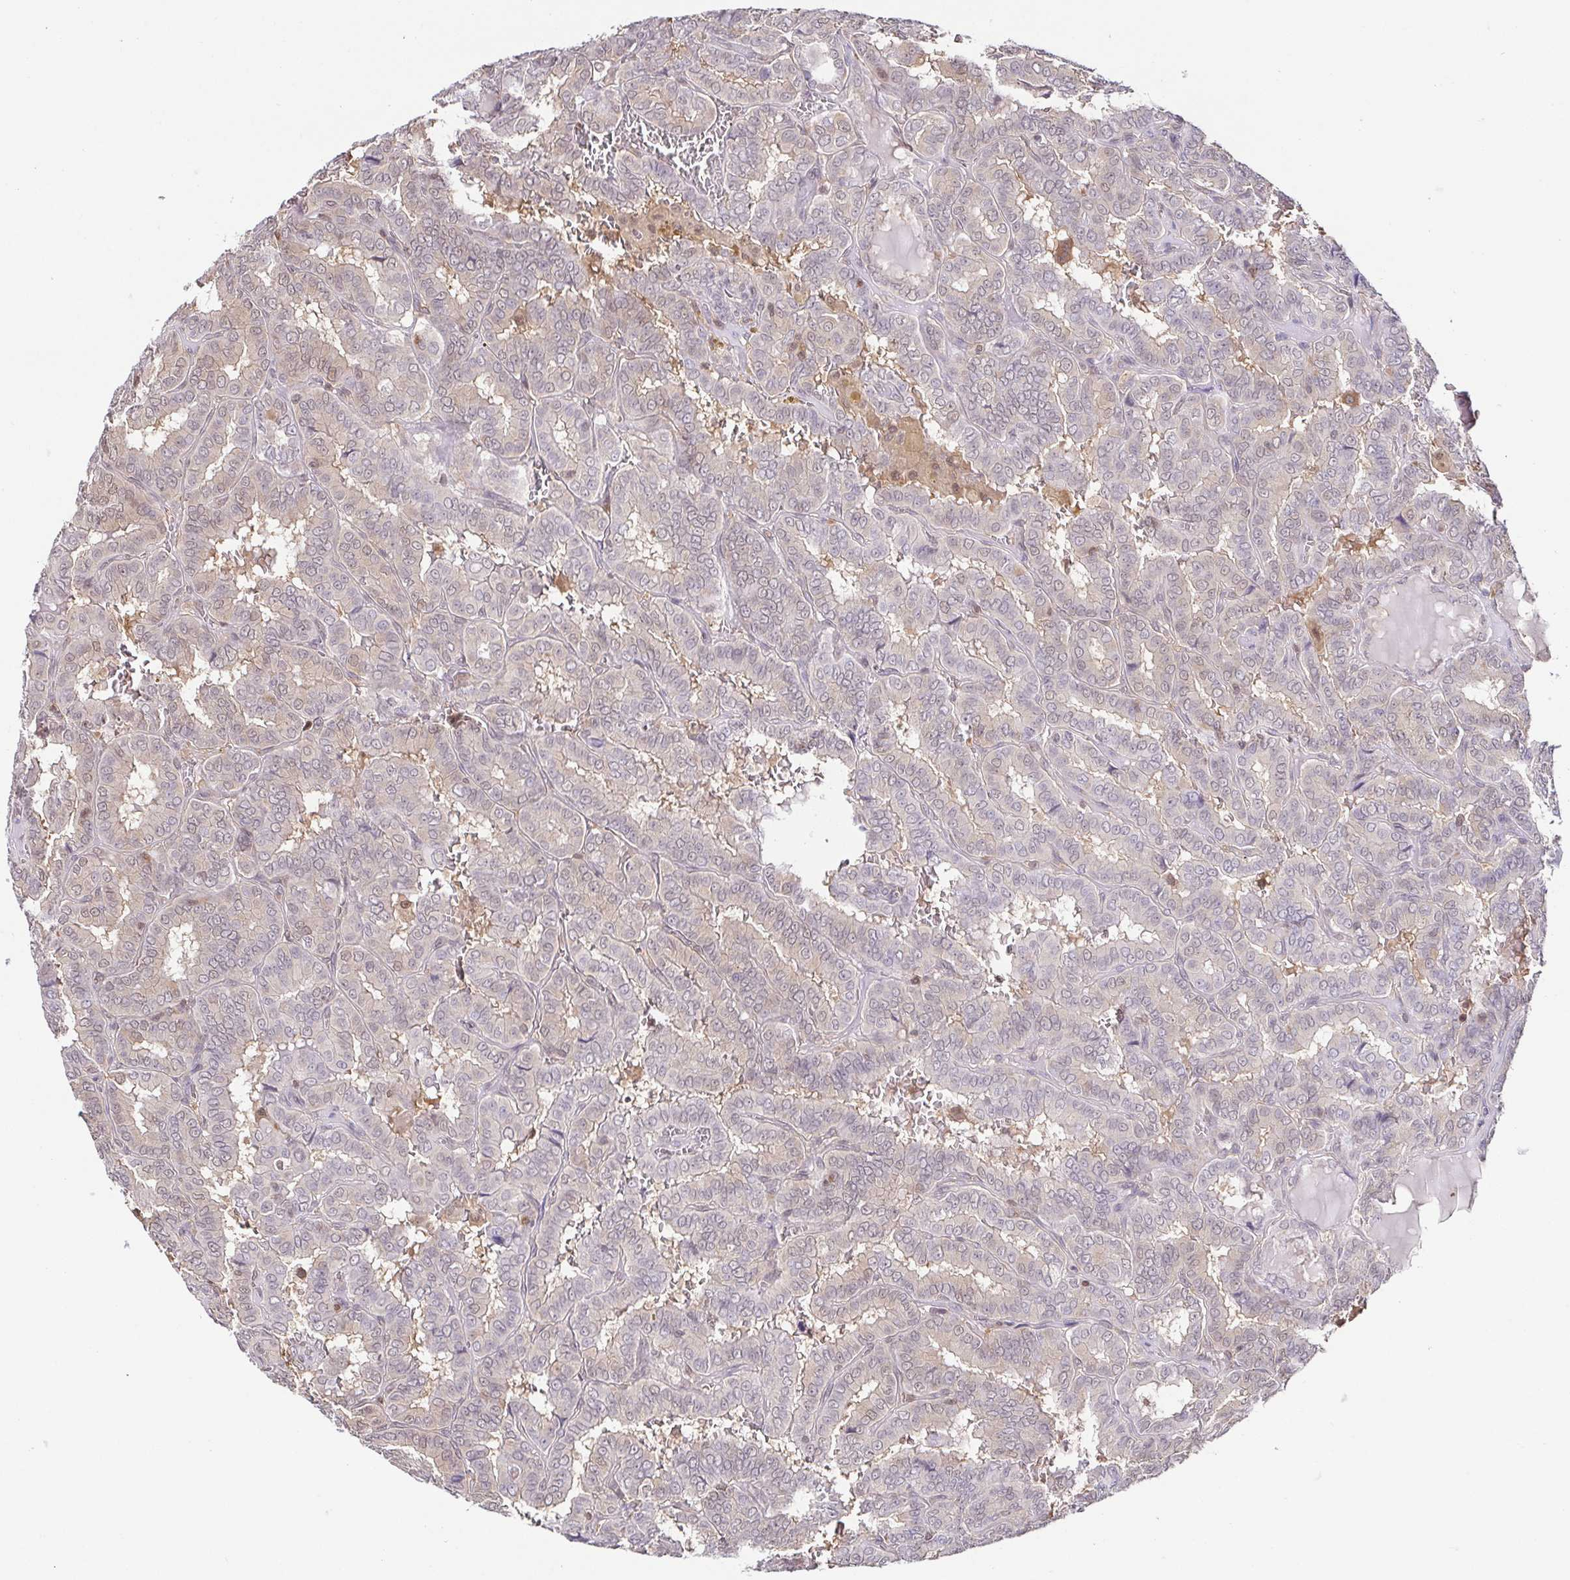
{"staining": {"intensity": "moderate", "quantity": "25%-75%", "location": "cytoplasmic/membranous,nuclear"}, "tissue": "thyroid cancer", "cell_type": "Tumor cells", "image_type": "cancer", "snomed": [{"axis": "morphology", "description": "Papillary adenocarcinoma, NOS"}, {"axis": "topography", "description": "Thyroid gland"}], "caption": "Immunohistochemistry staining of thyroid cancer (papillary adenocarcinoma), which displays medium levels of moderate cytoplasmic/membranous and nuclear expression in approximately 25%-75% of tumor cells indicating moderate cytoplasmic/membranous and nuclear protein expression. The staining was performed using DAB (brown) for protein detection and nuclei were counterstained in hematoxylin (blue).", "gene": "PSMB9", "patient": {"sex": "female", "age": 46}}